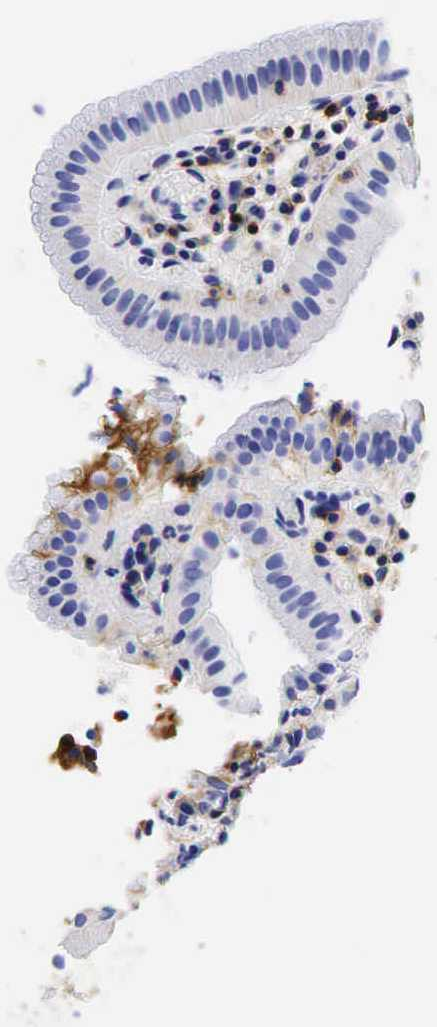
{"staining": {"intensity": "weak", "quantity": "25%-75%", "location": "cytoplasmic/membranous"}, "tissue": "gallbladder", "cell_type": "Glandular cells", "image_type": "normal", "snomed": [{"axis": "morphology", "description": "Normal tissue, NOS"}, {"axis": "topography", "description": "Gallbladder"}], "caption": "This image demonstrates benign gallbladder stained with IHC to label a protein in brown. The cytoplasmic/membranous of glandular cells show weak positivity for the protein. Nuclei are counter-stained blue.", "gene": "CD99", "patient": {"sex": "female", "age": 76}}